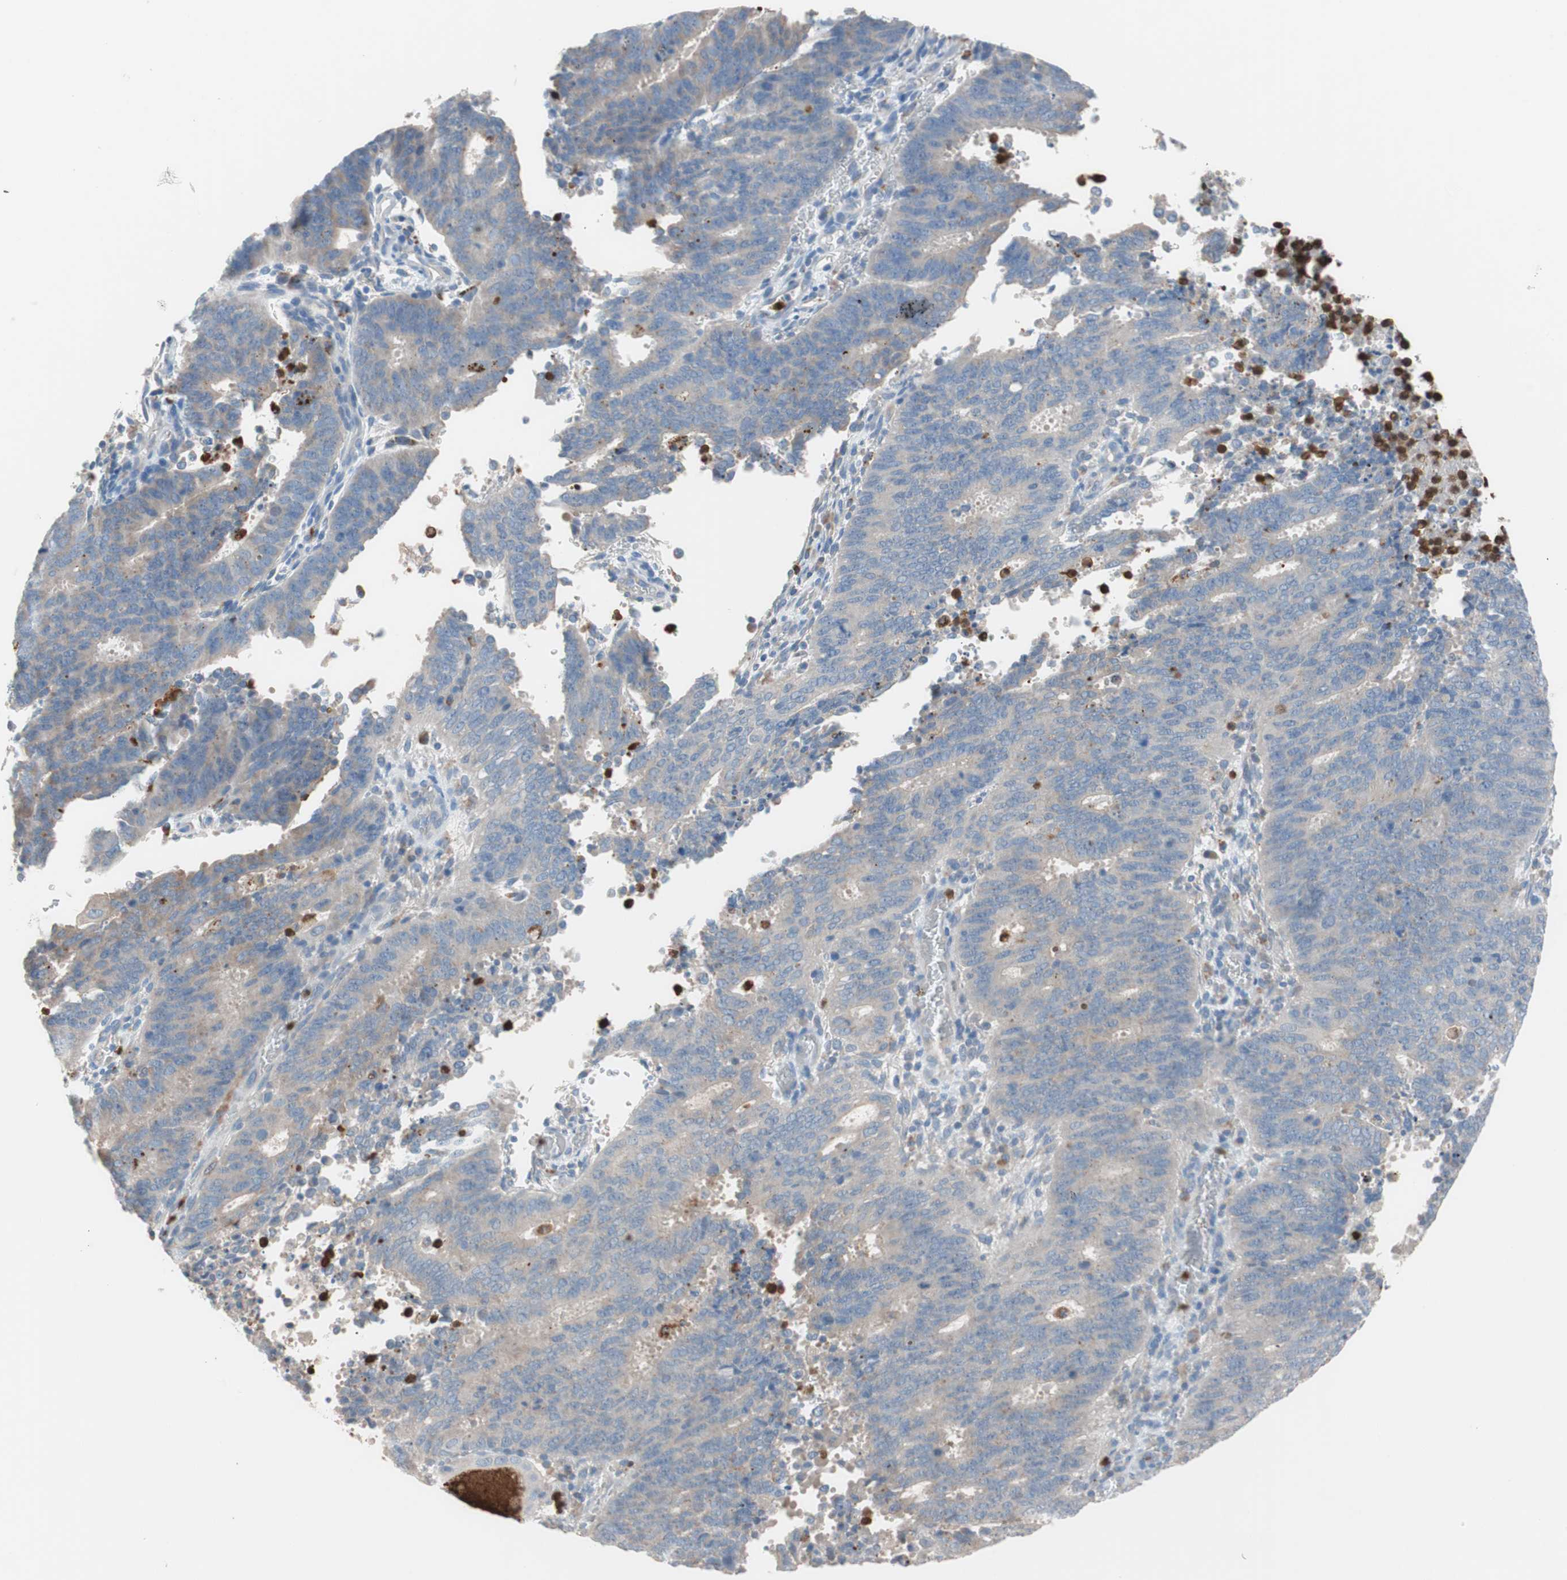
{"staining": {"intensity": "weak", "quantity": ">75%", "location": "cytoplasmic/membranous"}, "tissue": "cervical cancer", "cell_type": "Tumor cells", "image_type": "cancer", "snomed": [{"axis": "morphology", "description": "Adenocarcinoma, NOS"}, {"axis": "topography", "description": "Cervix"}], "caption": "About >75% of tumor cells in human cervical cancer exhibit weak cytoplasmic/membranous protein expression as visualized by brown immunohistochemical staining.", "gene": "CLEC4D", "patient": {"sex": "female", "age": 44}}